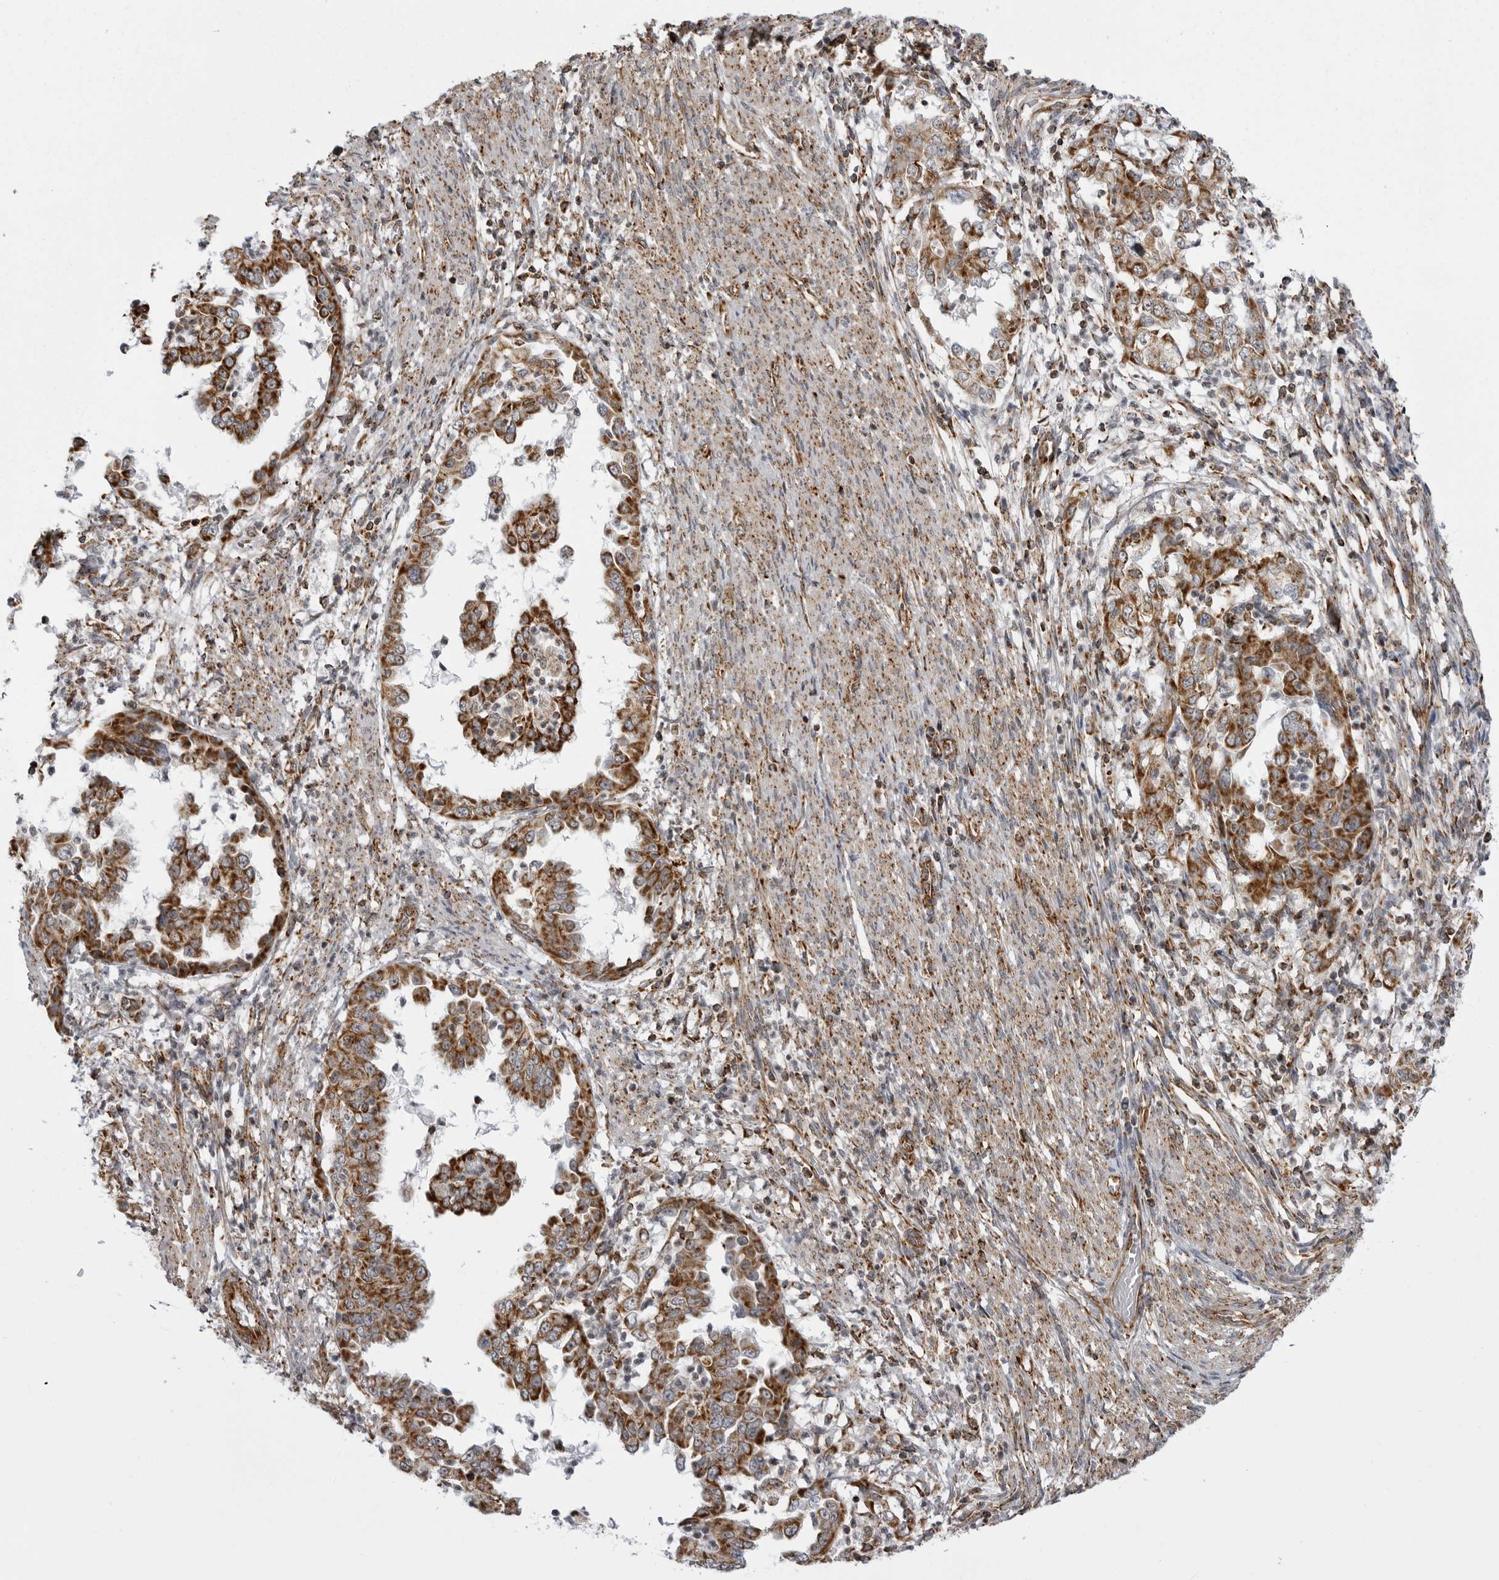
{"staining": {"intensity": "strong", "quantity": ">75%", "location": "cytoplasmic/membranous"}, "tissue": "endometrial cancer", "cell_type": "Tumor cells", "image_type": "cancer", "snomed": [{"axis": "morphology", "description": "Adenocarcinoma, NOS"}, {"axis": "topography", "description": "Endometrium"}], "caption": "High-magnification brightfield microscopy of adenocarcinoma (endometrial) stained with DAB (brown) and counterstained with hematoxylin (blue). tumor cells exhibit strong cytoplasmic/membranous expression is appreciated in approximately>75% of cells. (brown staining indicates protein expression, while blue staining denotes nuclei).", "gene": "FH", "patient": {"sex": "female", "age": 85}}